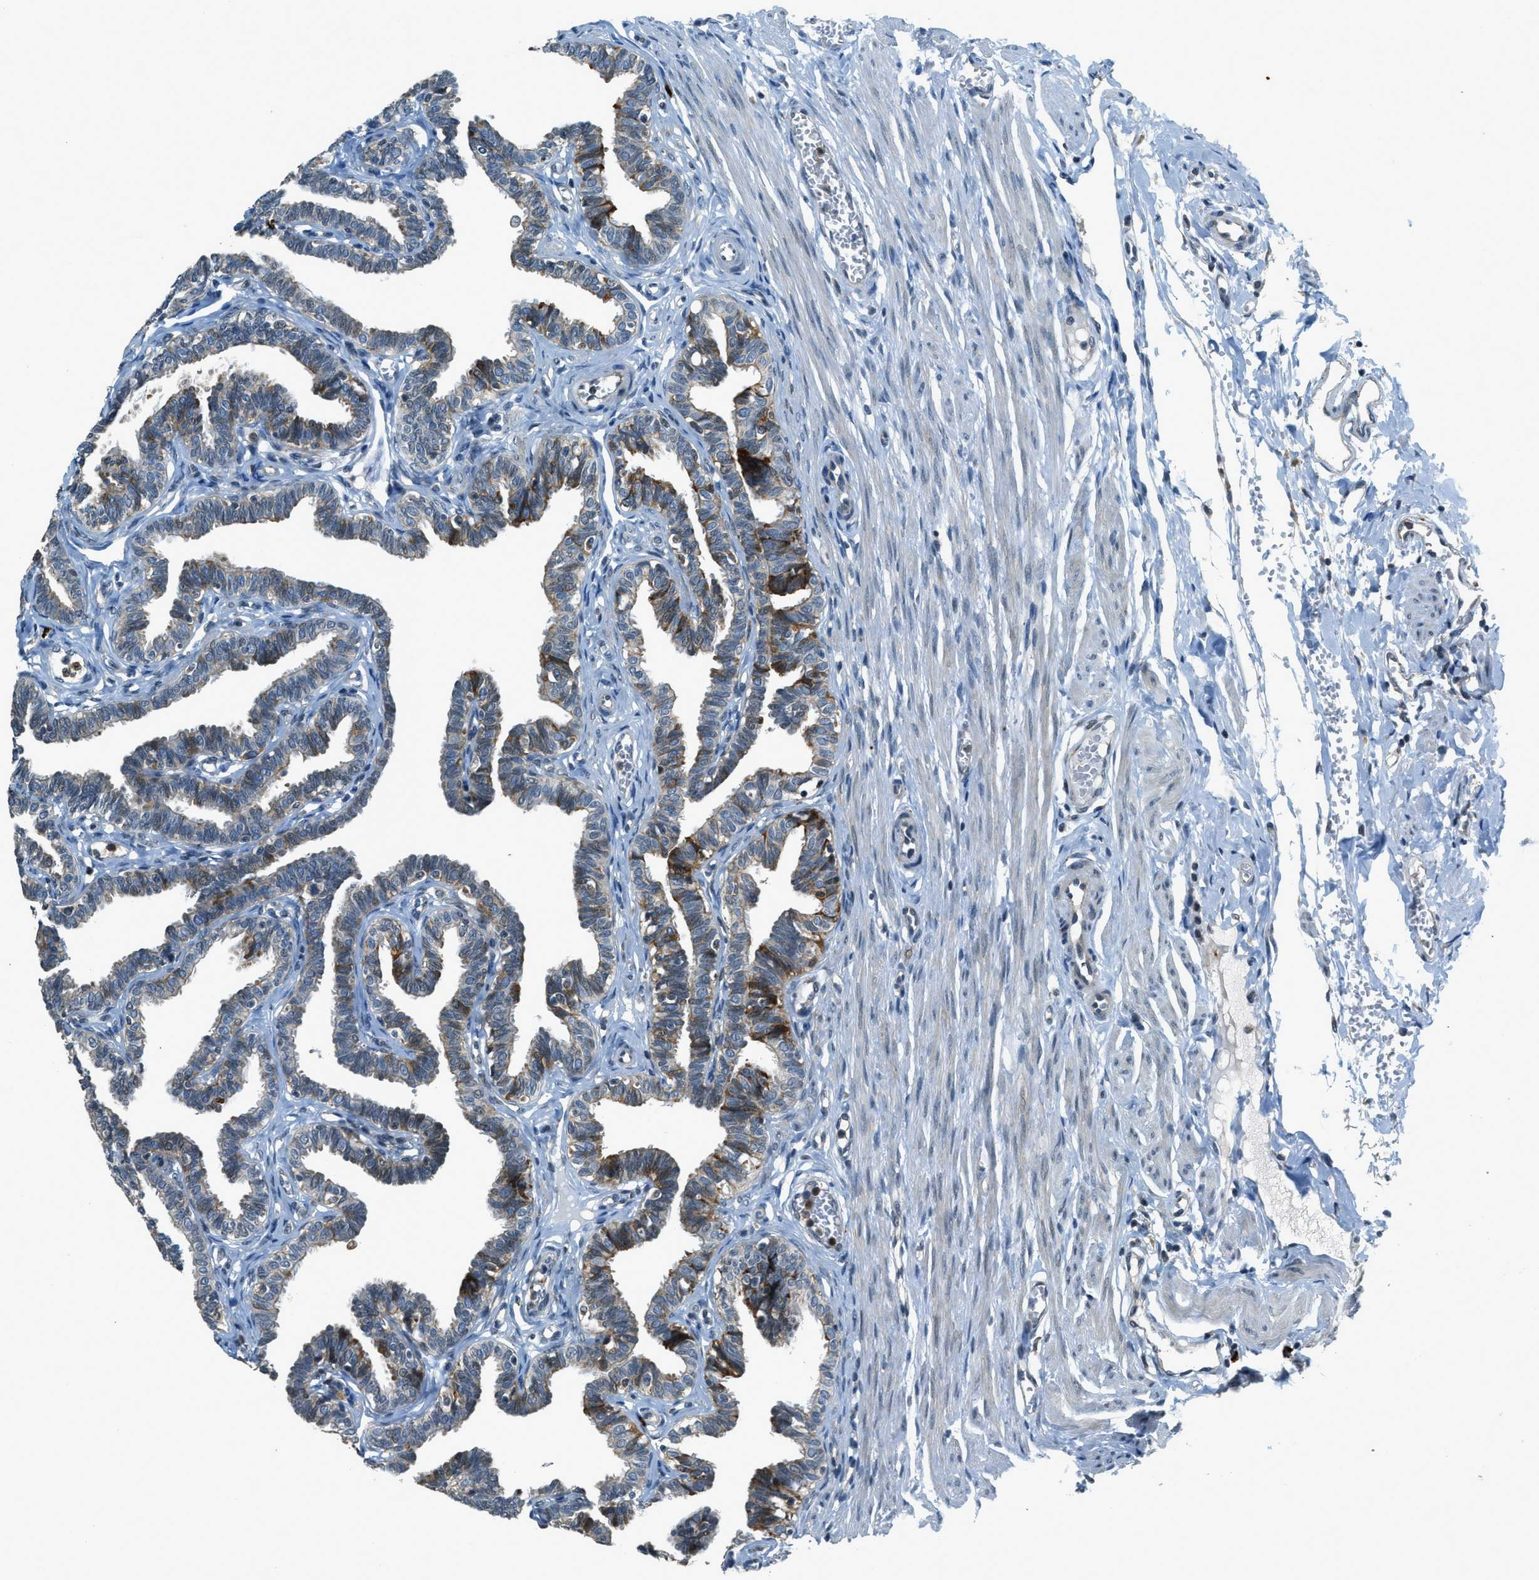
{"staining": {"intensity": "moderate", "quantity": "25%-75%", "location": "cytoplasmic/membranous"}, "tissue": "fallopian tube", "cell_type": "Glandular cells", "image_type": "normal", "snomed": [{"axis": "morphology", "description": "Normal tissue, NOS"}, {"axis": "topography", "description": "Fallopian tube"}, {"axis": "topography", "description": "Ovary"}], "caption": "The photomicrograph displays staining of normal fallopian tube, revealing moderate cytoplasmic/membranous protein expression (brown color) within glandular cells. The staining is performed using DAB brown chromogen to label protein expression. The nuclei are counter-stained blue using hematoxylin.", "gene": "HERC2", "patient": {"sex": "female", "age": 23}}